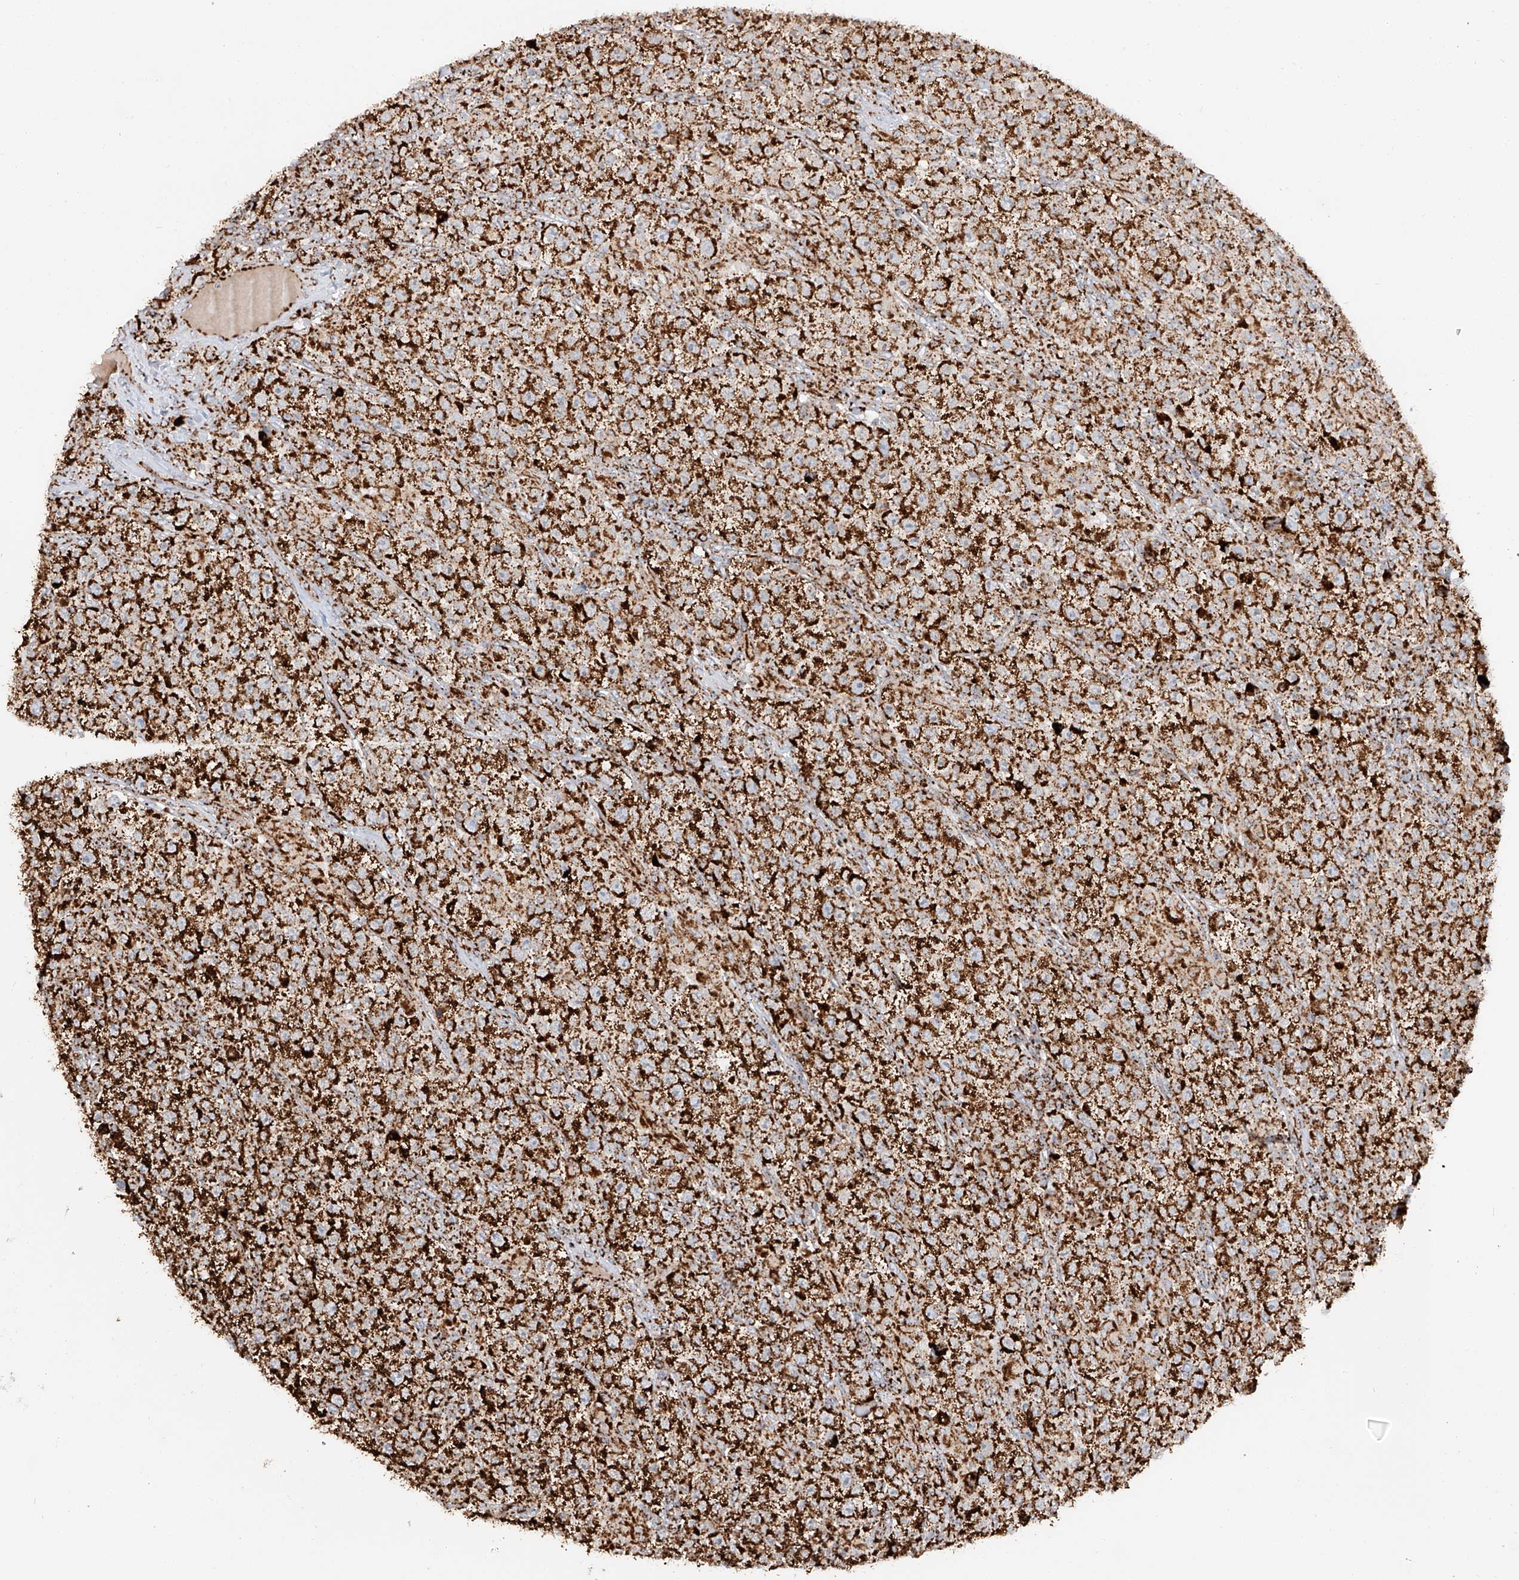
{"staining": {"intensity": "strong", "quantity": ">75%", "location": "cytoplasmic/membranous"}, "tissue": "testis cancer", "cell_type": "Tumor cells", "image_type": "cancer", "snomed": [{"axis": "morphology", "description": "Normal tissue, NOS"}, {"axis": "morphology", "description": "Urothelial carcinoma, High grade"}, {"axis": "morphology", "description": "Seminoma, NOS"}, {"axis": "morphology", "description": "Carcinoma, Embryonal, NOS"}, {"axis": "topography", "description": "Urinary bladder"}, {"axis": "topography", "description": "Testis"}], "caption": "Immunohistochemical staining of seminoma (testis) displays high levels of strong cytoplasmic/membranous expression in approximately >75% of tumor cells.", "gene": "TTC27", "patient": {"sex": "male", "age": 41}}